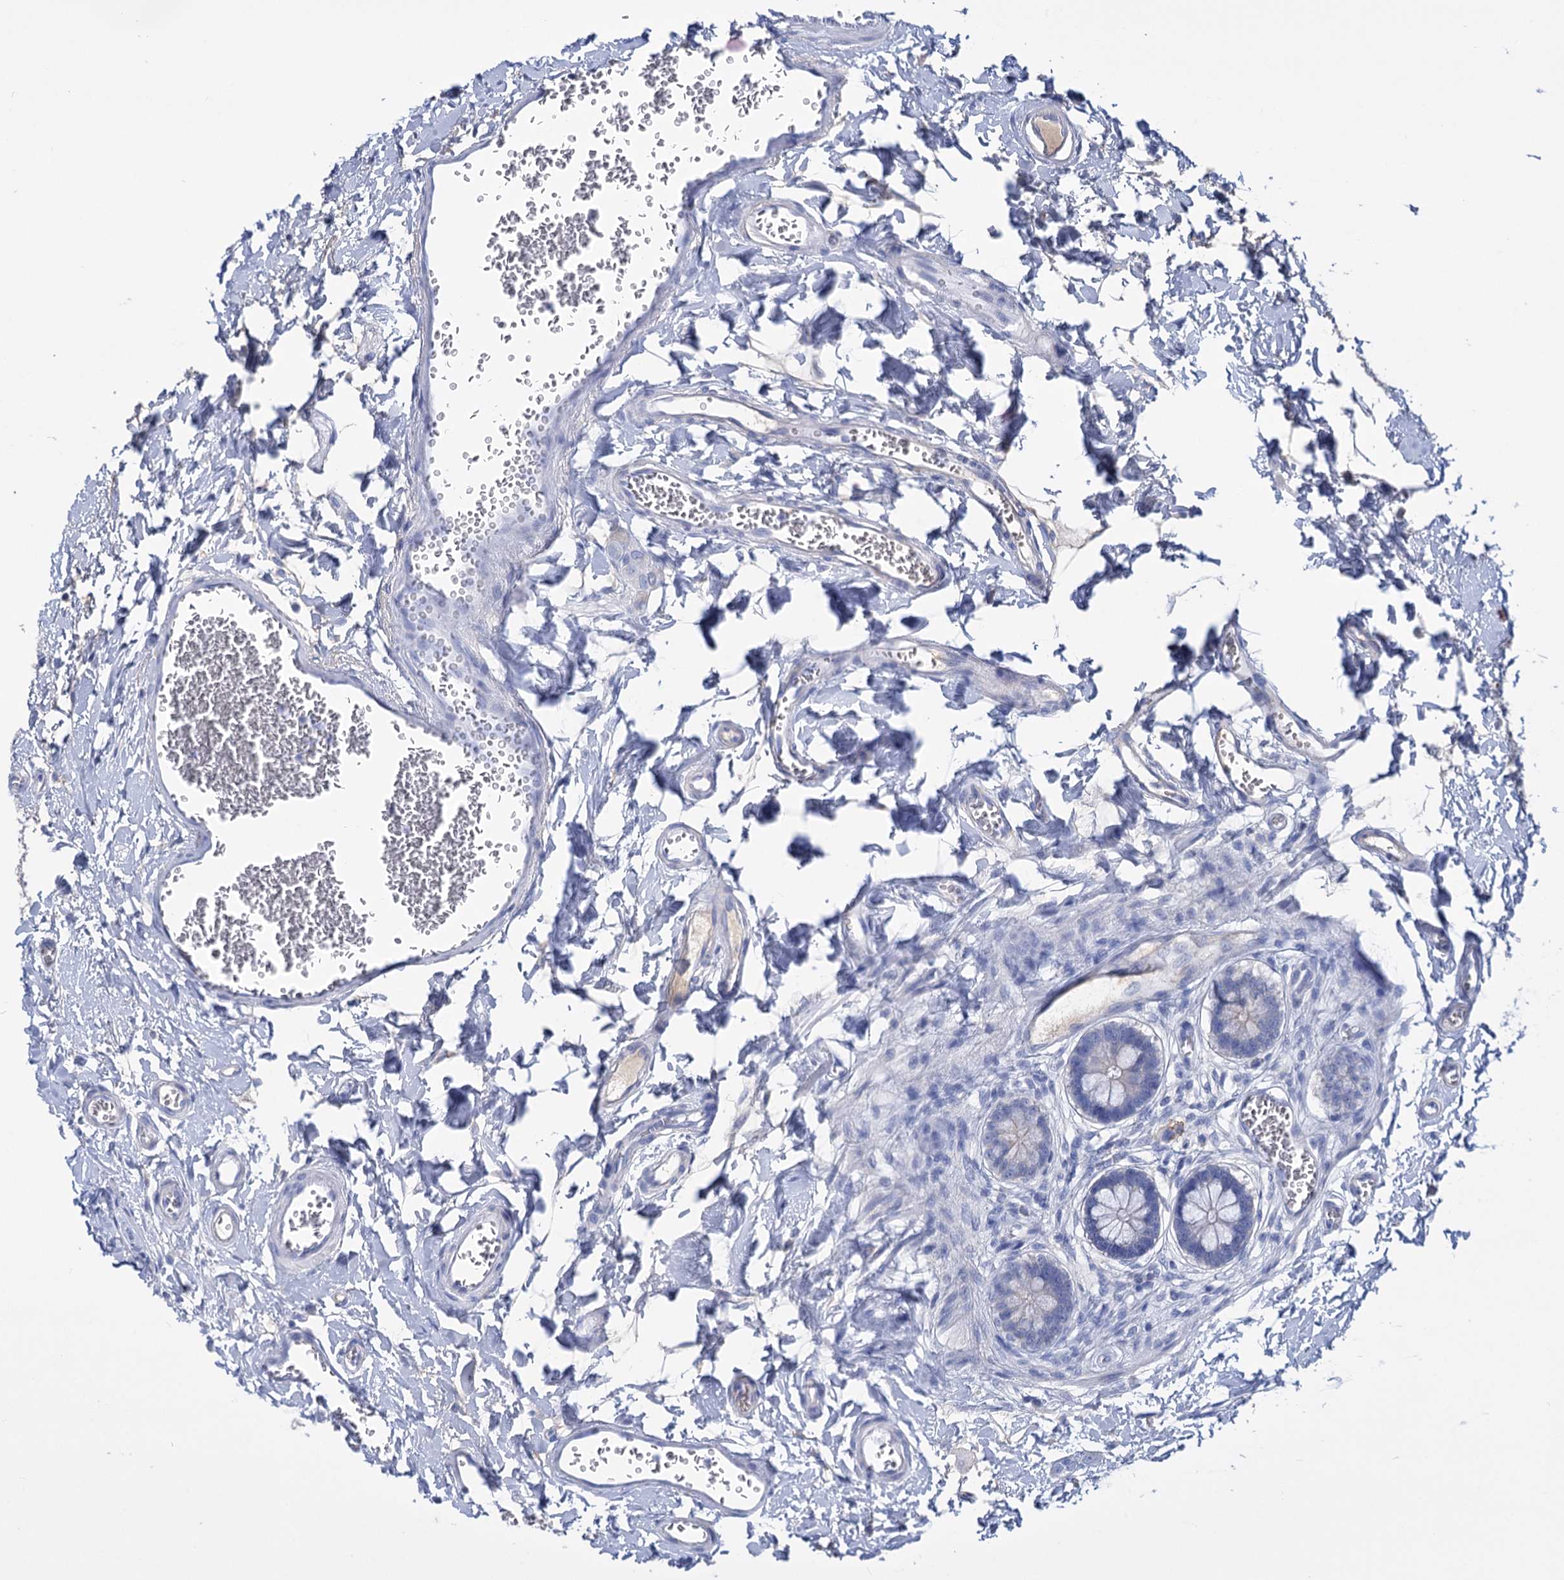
{"staining": {"intensity": "negative", "quantity": "none", "location": "none"}, "tissue": "small intestine", "cell_type": "Glandular cells", "image_type": "normal", "snomed": [{"axis": "morphology", "description": "Normal tissue, NOS"}, {"axis": "topography", "description": "Small intestine"}], "caption": "This is a image of IHC staining of benign small intestine, which shows no positivity in glandular cells.", "gene": "FBXW12", "patient": {"sex": "male", "age": 52}}